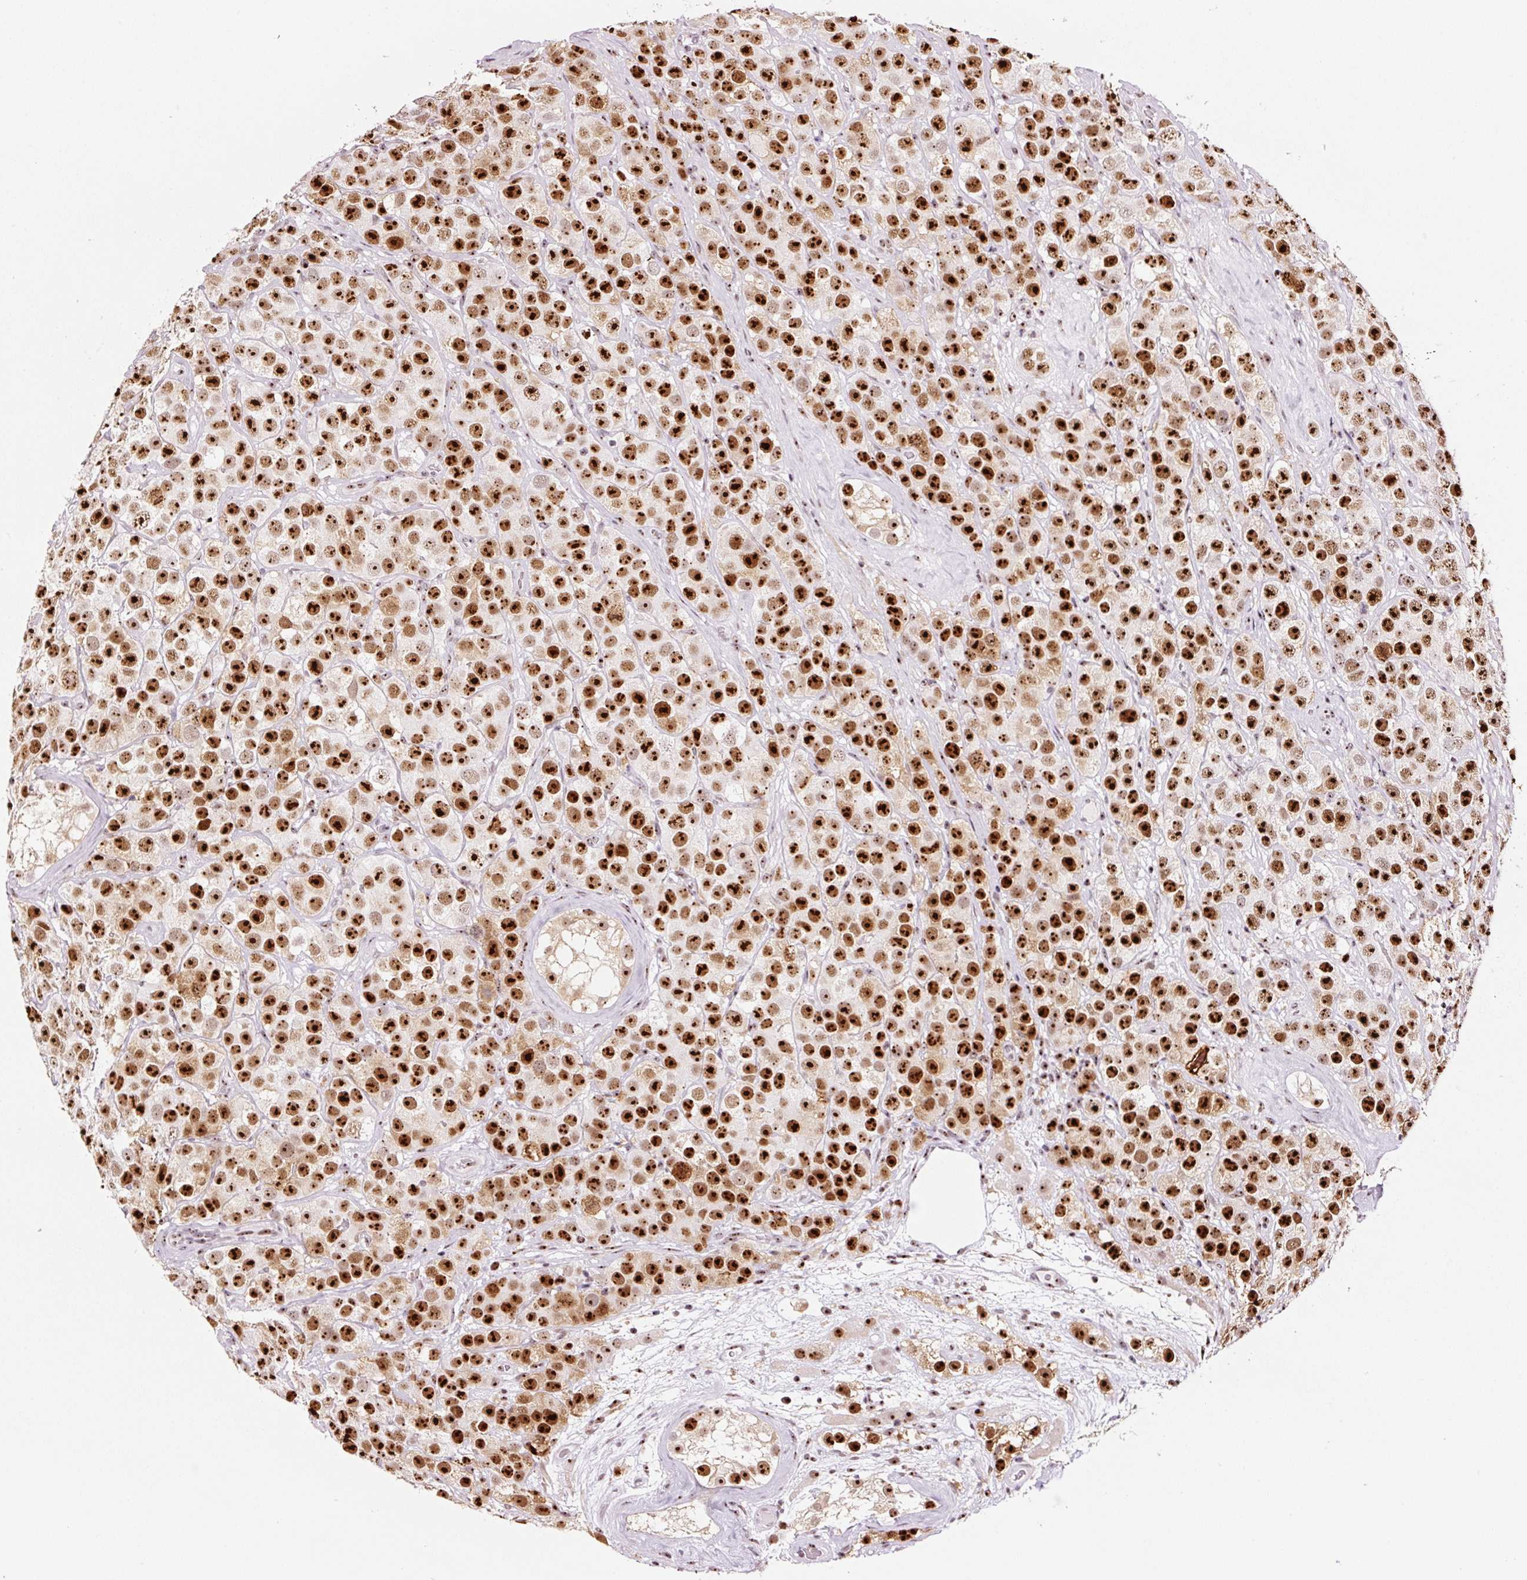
{"staining": {"intensity": "moderate", "quantity": ">75%", "location": "nuclear"}, "tissue": "testis cancer", "cell_type": "Tumor cells", "image_type": "cancer", "snomed": [{"axis": "morphology", "description": "Seminoma, NOS"}, {"axis": "topography", "description": "Testis"}], "caption": "Immunohistochemistry of seminoma (testis) shows medium levels of moderate nuclear staining in approximately >75% of tumor cells.", "gene": "GNL3", "patient": {"sex": "male", "age": 28}}